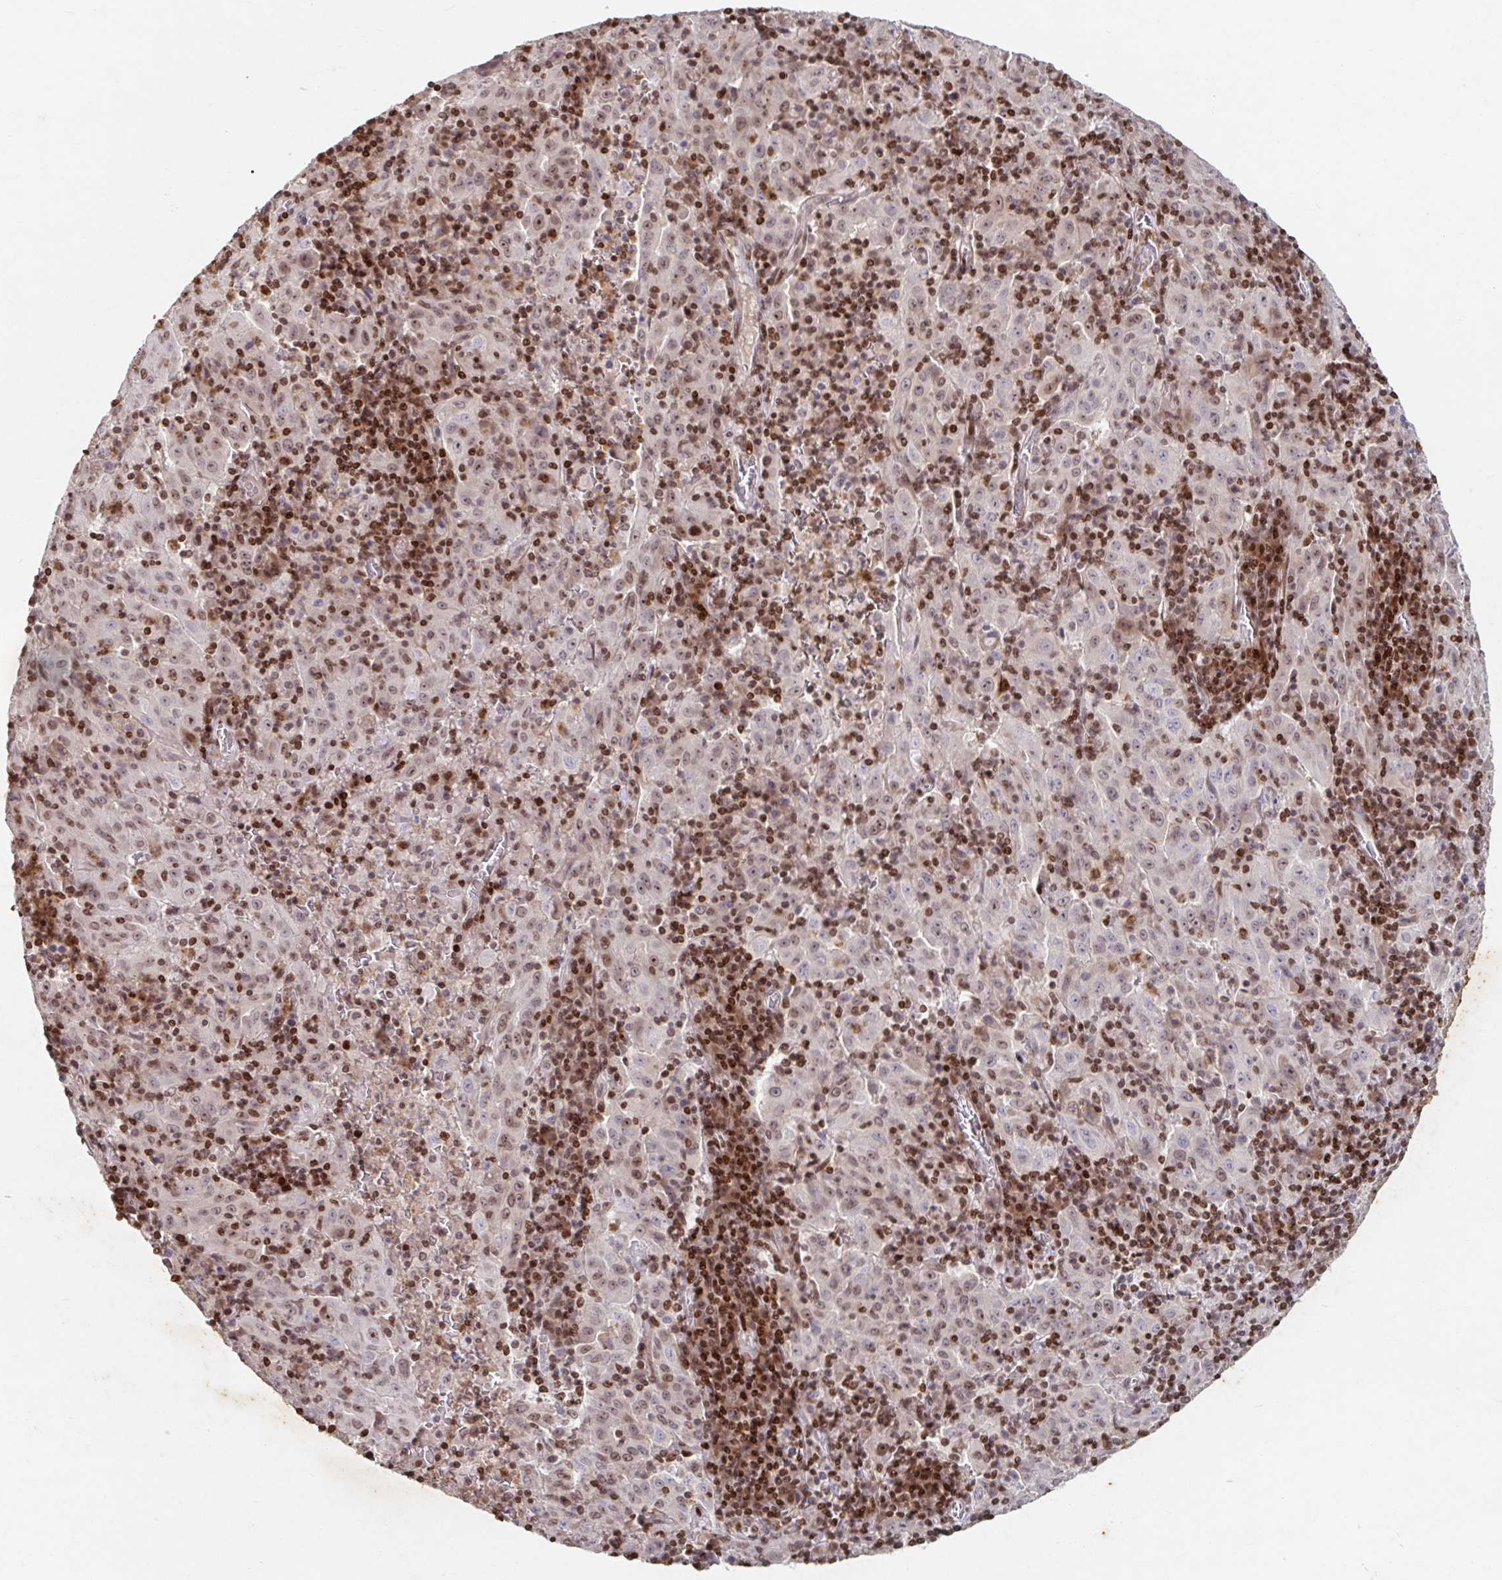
{"staining": {"intensity": "moderate", "quantity": ">75%", "location": "nuclear"}, "tissue": "pancreatic cancer", "cell_type": "Tumor cells", "image_type": "cancer", "snomed": [{"axis": "morphology", "description": "Adenocarcinoma, NOS"}, {"axis": "topography", "description": "Pancreas"}], "caption": "Adenocarcinoma (pancreatic) stained with a brown dye displays moderate nuclear positive positivity in about >75% of tumor cells.", "gene": "C19orf53", "patient": {"sex": "male", "age": 63}}